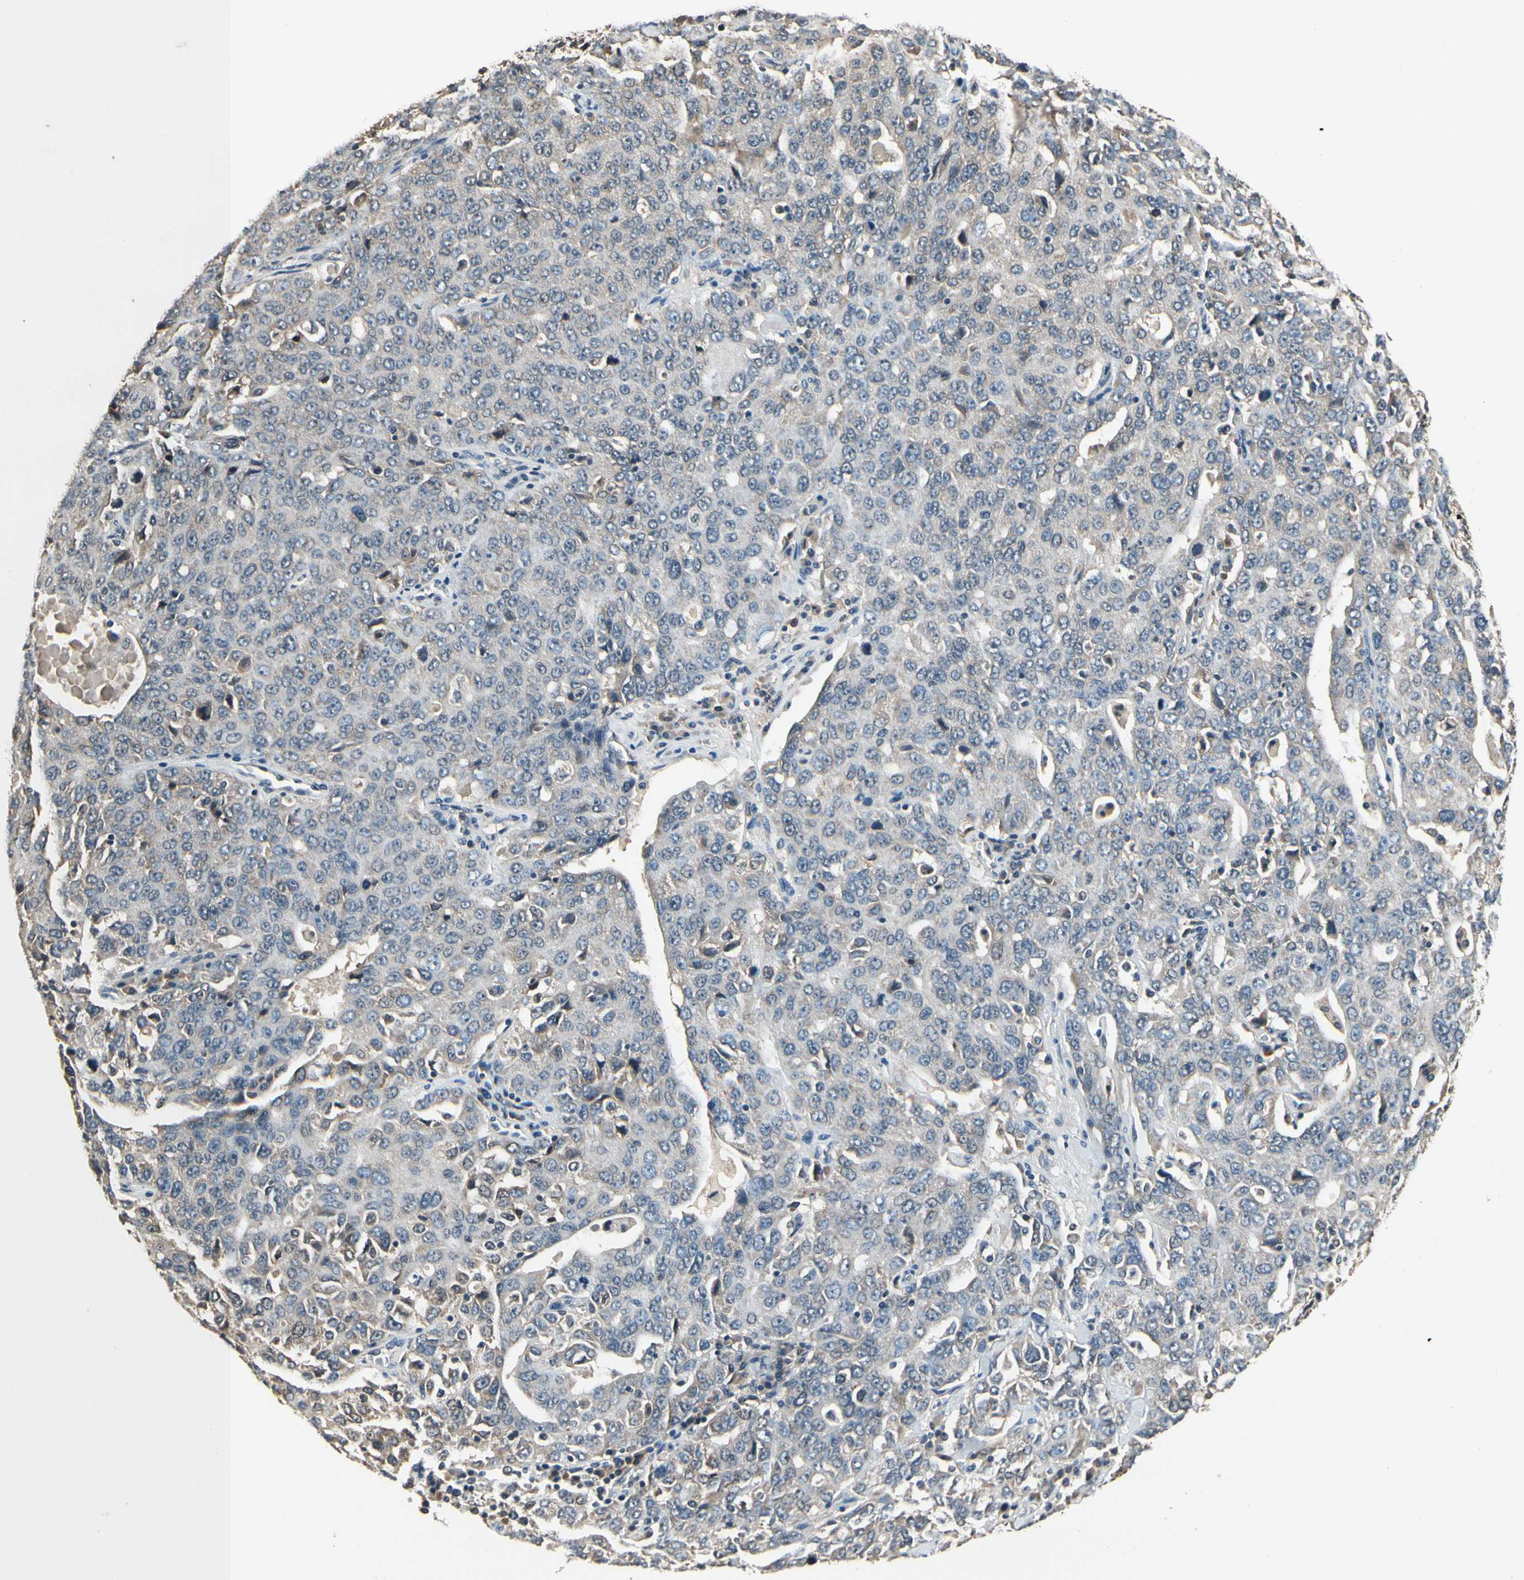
{"staining": {"intensity": "weak", "quantity": "25%-75%", "location": "cytoplasmic/membranous"}, "tissue": "ovarian cancer", "cell_type": "Tumor cells", "image_type": "cancer", "snomed": [{"axis": "morphology", "description": "Carcinoma, endometroid"}, {"axis": "topography", "description": "Ovary"}], "caption": "Immunohistochemistry (IHC) staining of ovarian cancer (endometroid carcinoma), which demonstrates low levels of weak cytoplasmic/membranous staining in about 25%-75% of tumor cells indicating weak cytoplasmic/membranous protein positivity. The staining was performed using DAB (3,3'-diaminobenzidine) (brown) for protein detection and nuclei were counterstained in hematoxylin (blue).", "gene": "GCLC", "patient": {"sex": "female", "age": 62}}